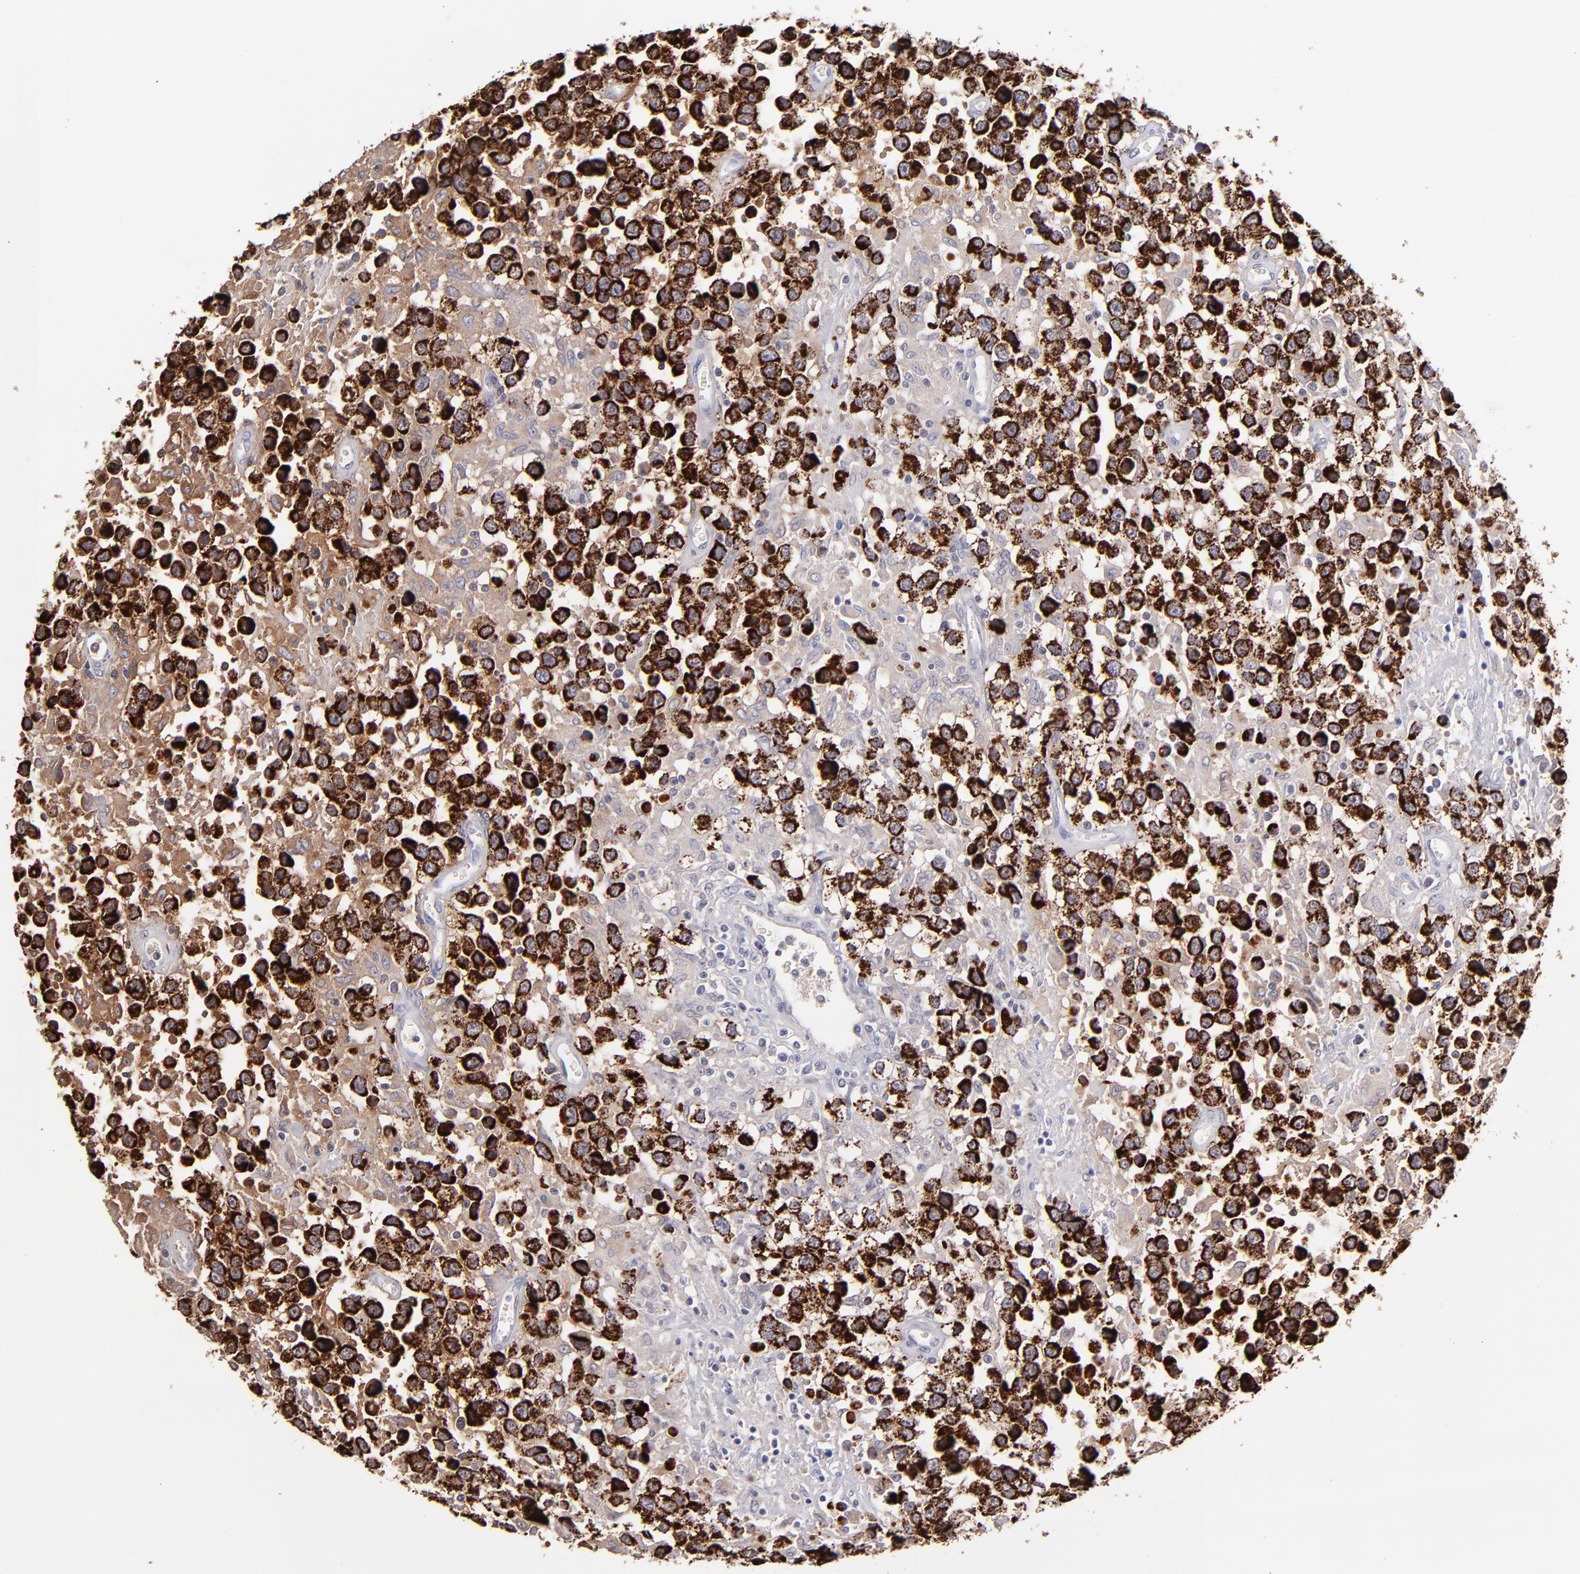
{"staining": {"intensity": "strong", "quantity": ">75%", "location": "cytoplasmic/membranous"}, "tissue": "testis cancer", "cell_type": "Tumor cells", "image_type": "cancer", "snomed": [{"axis": "morphology", "description": "Seminoma, NOS"}, {"axis": "topography", "description": "Testis"}], "caption": "IHC image of human testis cancer stained for a protein (brown), which exhibits high levels of strong cytoplasmic/membranous staining in approximately >75% of tumor cells.", "gene": "GLDC", "patient": {"sex": "male", "age": 43}}